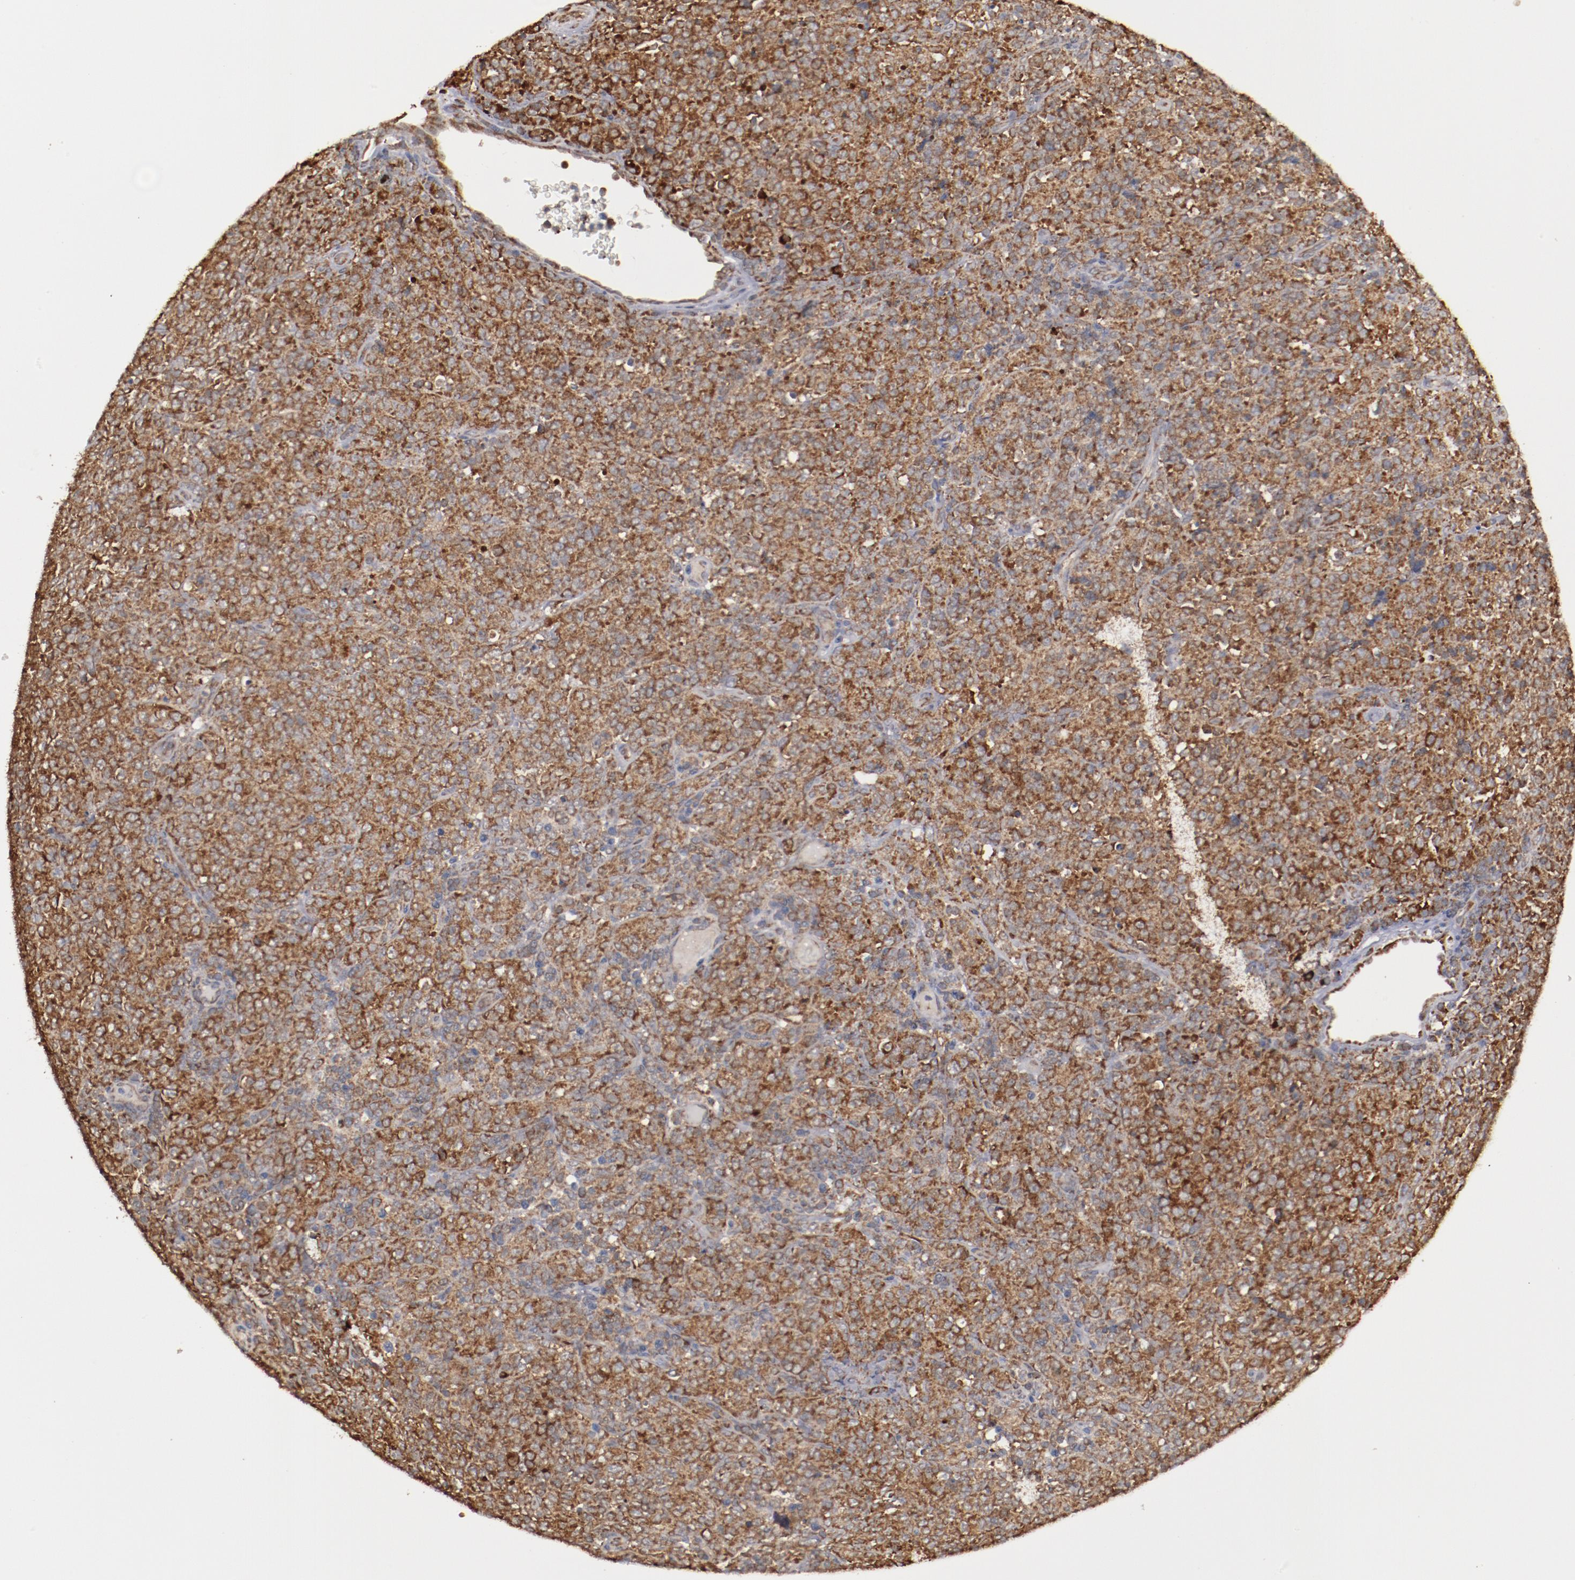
{"staining": {"intensity": "strong", "quantity": ">75%", "location": "cytoplasmic/membranous"}, "tissue": "lymphoma", "cell_type": "Tumor cells", "image_type": "cancer", "snomed": [{"axis": "morphology", "description": "Malignant lymphoma, non-Hodgkin's type, High grade"}, {"axis": "topography", "description": "Tonsil"}], "caption": "Immunohistochemical staining of human high-grade malignant lymphoma, non-Hodgkin's type shows high levels of strong cytoplasmic/membranous protein staining in about >75% of tumor cells.", "gene": "RPS4Y1", "patient": {"sex": "female", "age": 36}}